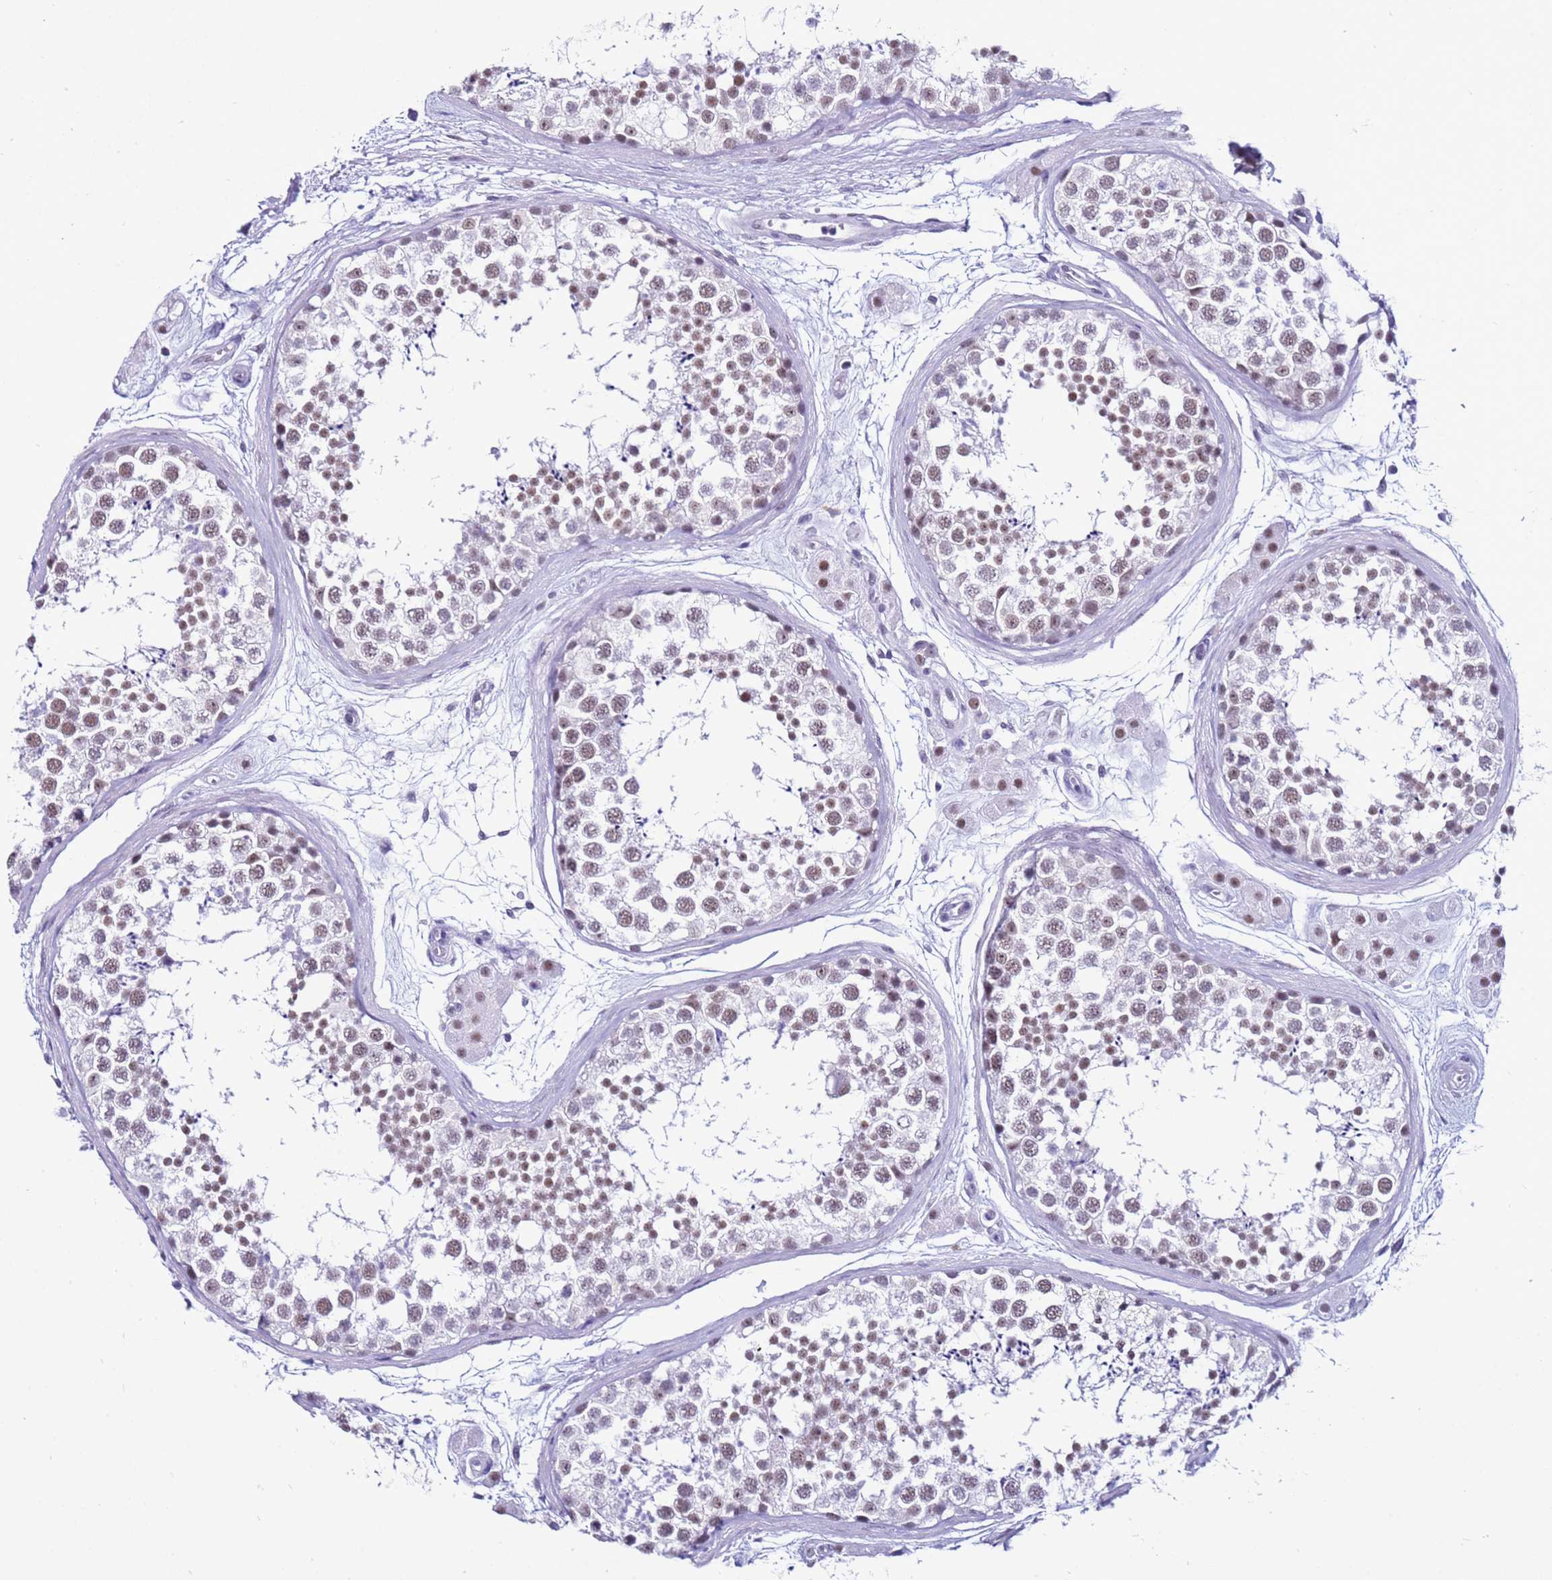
{"staining": {"intensity": "weak", "quantity": "25%-75%", "location": "nuclear"}, "tissue": "testis", "cell_type": "Cells in seminiferous ducts", "image_type": "normal", "snomed": [{"axis": "morphology", "description": "Normal tissue, NOS"}, {"axis": "topography", "description": "Testis"}], "caption": "Immunohistochemistry photomicrograph of unremarkable testis stained for a protein (brown), which displays low levels of weak nuclear expression in approximately 25%-75% of cells in seminiferous ducts.", "gene": "DHX15", "patient": {"sex": "male", "age": 56}}